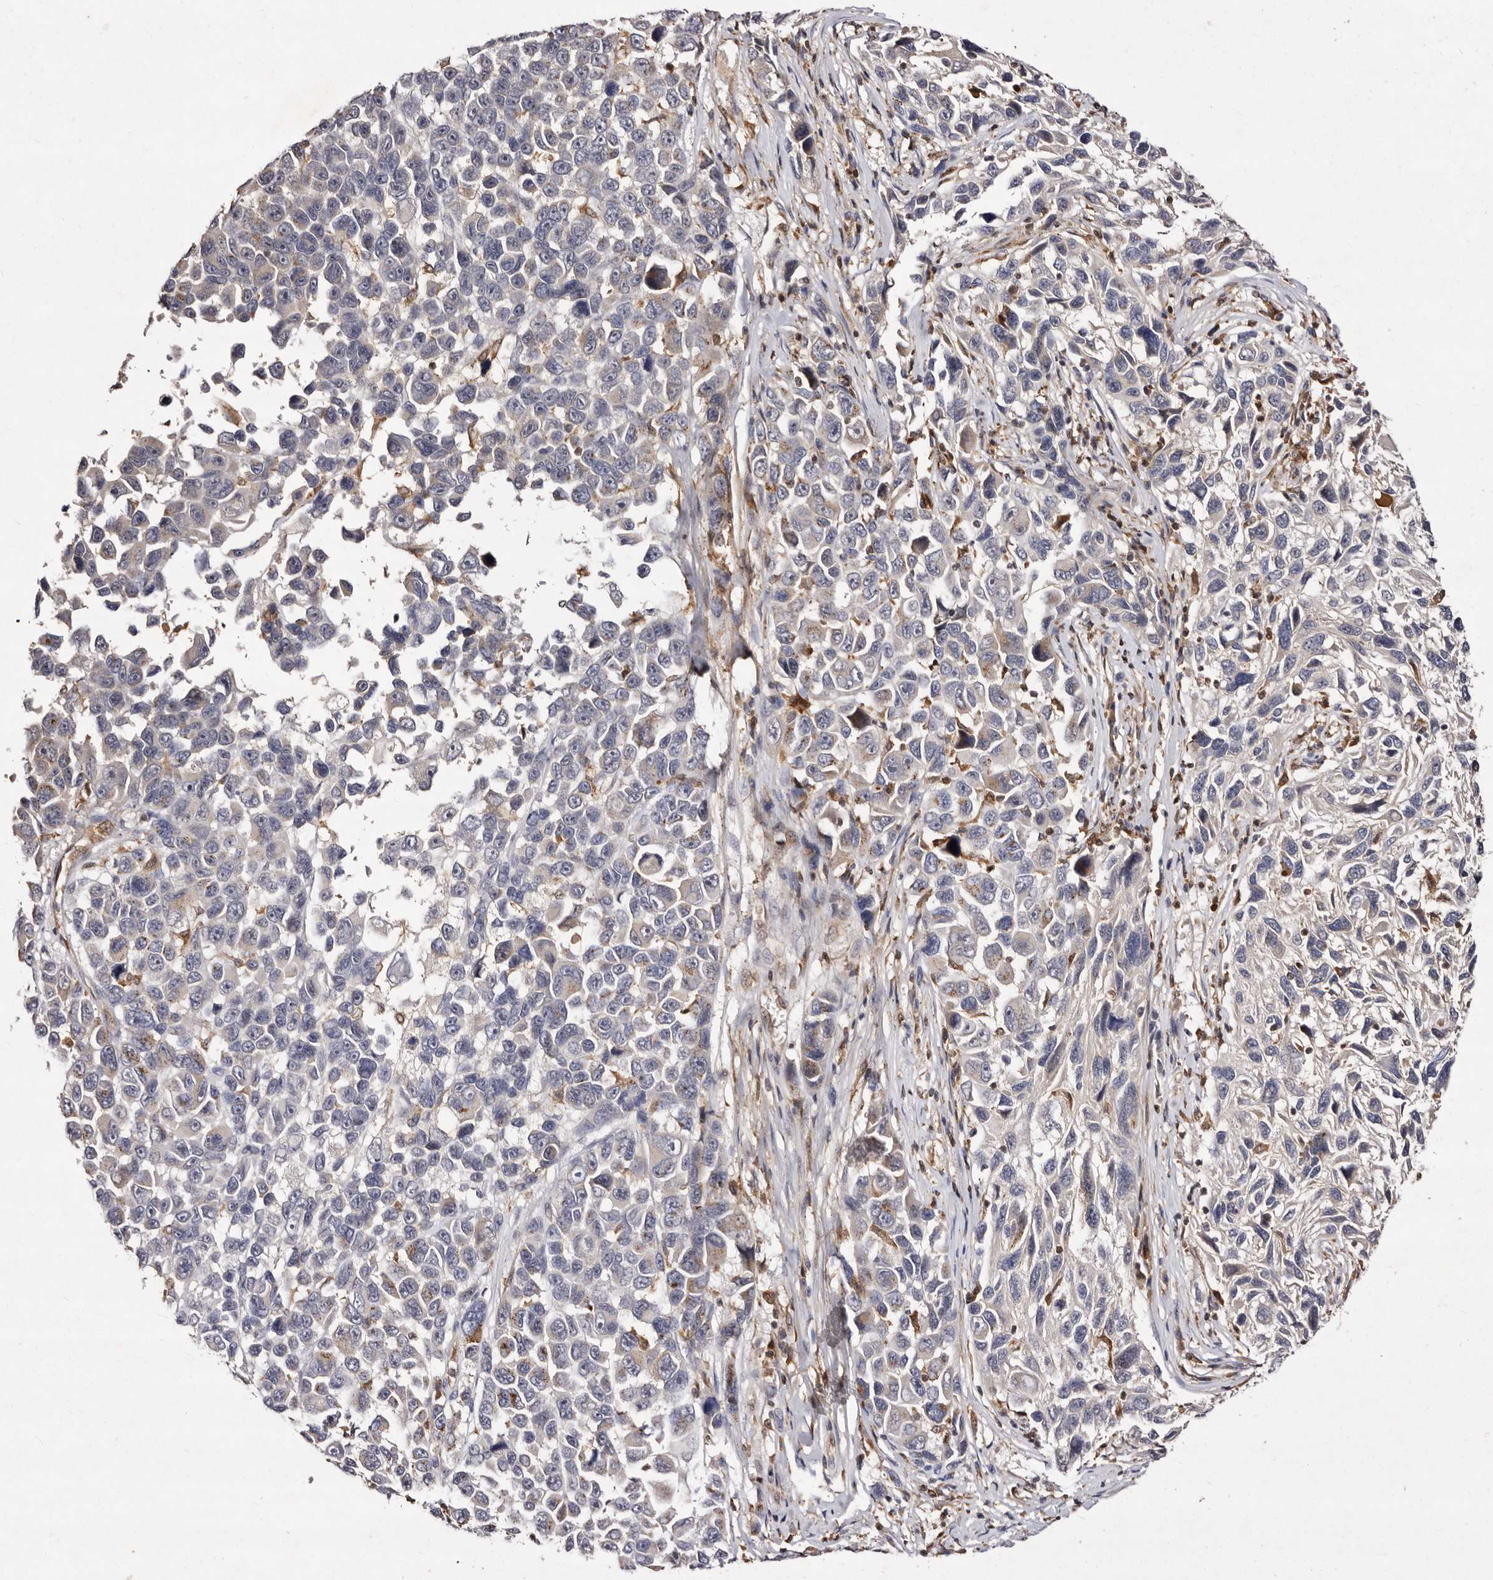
{"staining": {"intensity": "negative", "quantity": "none", "location": "none"}, "tissue": "melanoma", "cell_type": "Tumor cells", "image_type": "cancer", "snomed": [{"axis": "morphology", "description": "Malignant melanoma, NOS"}, {"axis": "topography", "description": "Skin"}], "caption": "This image is of melanoma stained with immunohistochemistry (IHC) to label a protein in brown with the nuclei are counter-stained blue. There is no staining in tumor cells.", "gene": "GIMAP4", "patient": {"sex": "male", "age": 53}}